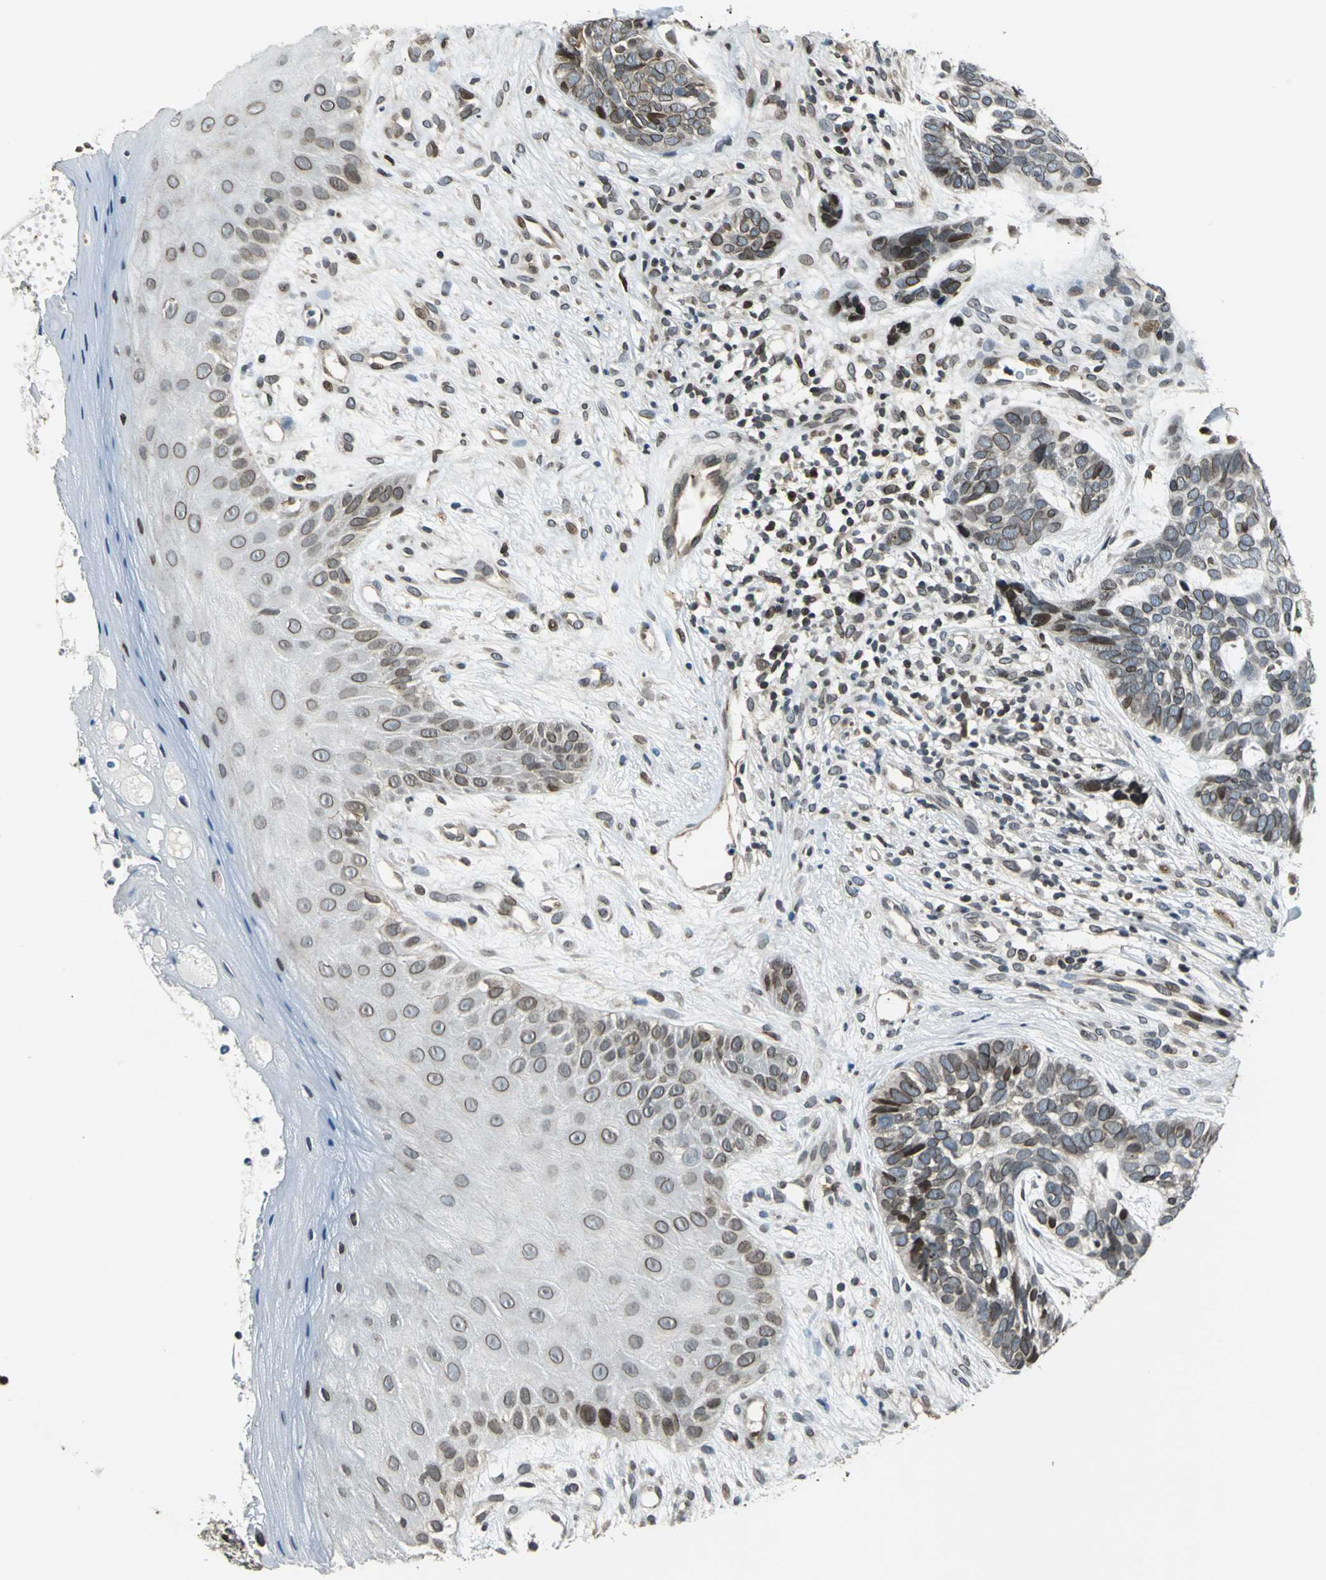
{"staining": {"intensity": "moderate", "quantity": ">75%", "location": "cytoplasmic/membranous,nuclear"}, "tissue": "skin cancer", "cell_type": "Tumor cells", "image_type": "cancer", "snomed": [{"axis": "morphology", "description": "Basal cell carcinoma"}, {"axis": "topography", "description": "Skin"}], "caption": "Protein expression analysis of skin basal cell carcinoma reveals moderate cytoplasmic/membranous and nuclear staining in about >75% of tumor cells. (brown staining indicates protein expression, while blue staining denotes nuclei).", "gene": "BRIP1", "patient": {"sex": "male", "age": 87}}